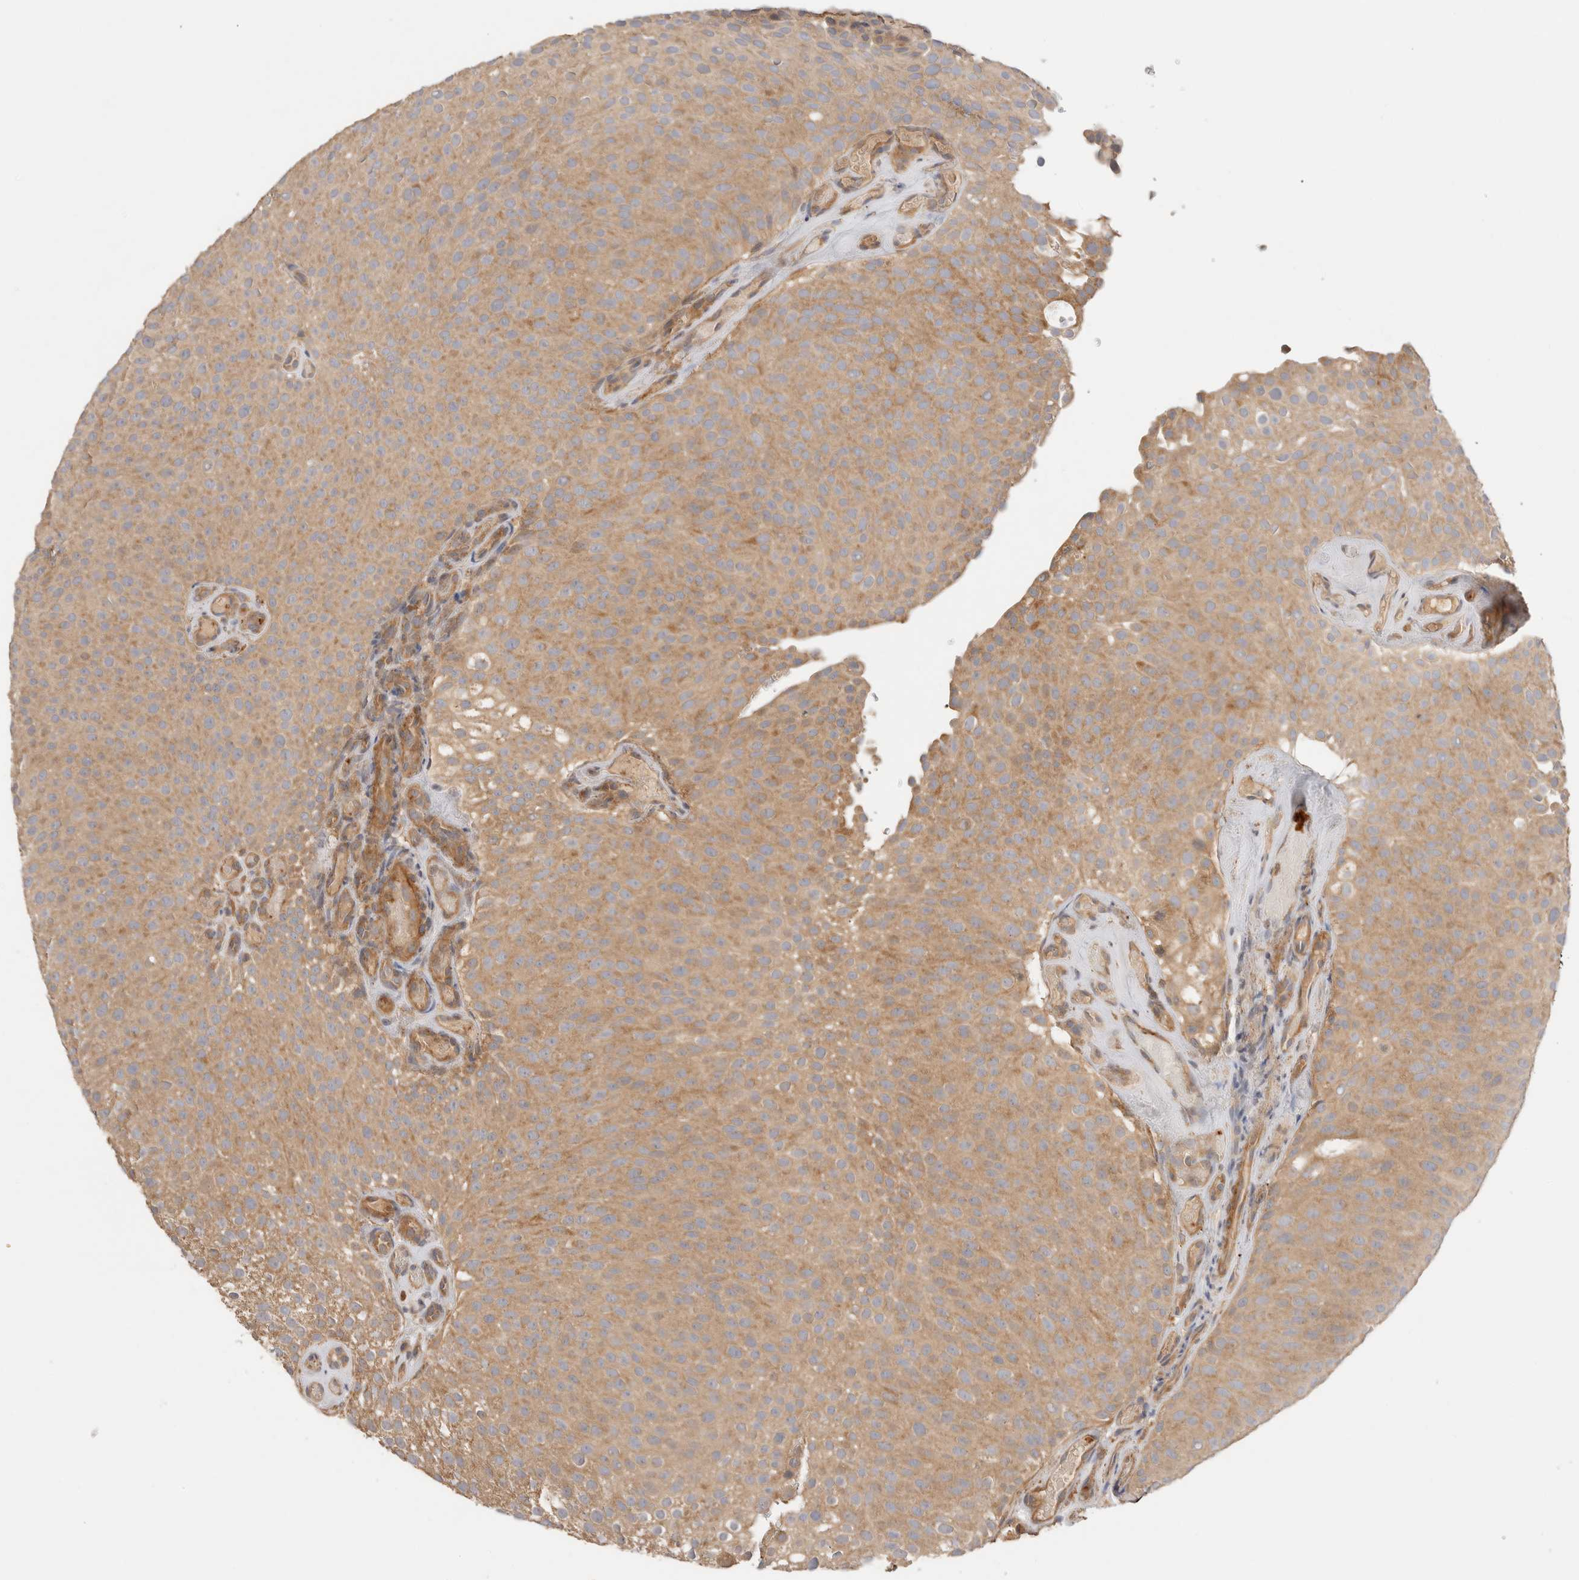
{"staining": {"intensity": "moderate", "quantity": ">75%", "location": "cytoplasmic/membranous"}, "tissue": "urothelial cancer", "cell_type": "Tumor cells", "image_type": "cancer", "snomed": [{"axis": "morphology", "description": "Urothelial carcinoma, Low grade"}, {"axis": "topography", "description": "Urinary bladder"}], "caption": "Protein expression analysis of urothelial cancer exhibits moderate cytoplasmic/membranous positivity in about >75% of tumor cells.", "gene": "SGK3", "patient": {"sex": "male", "age": 78}}